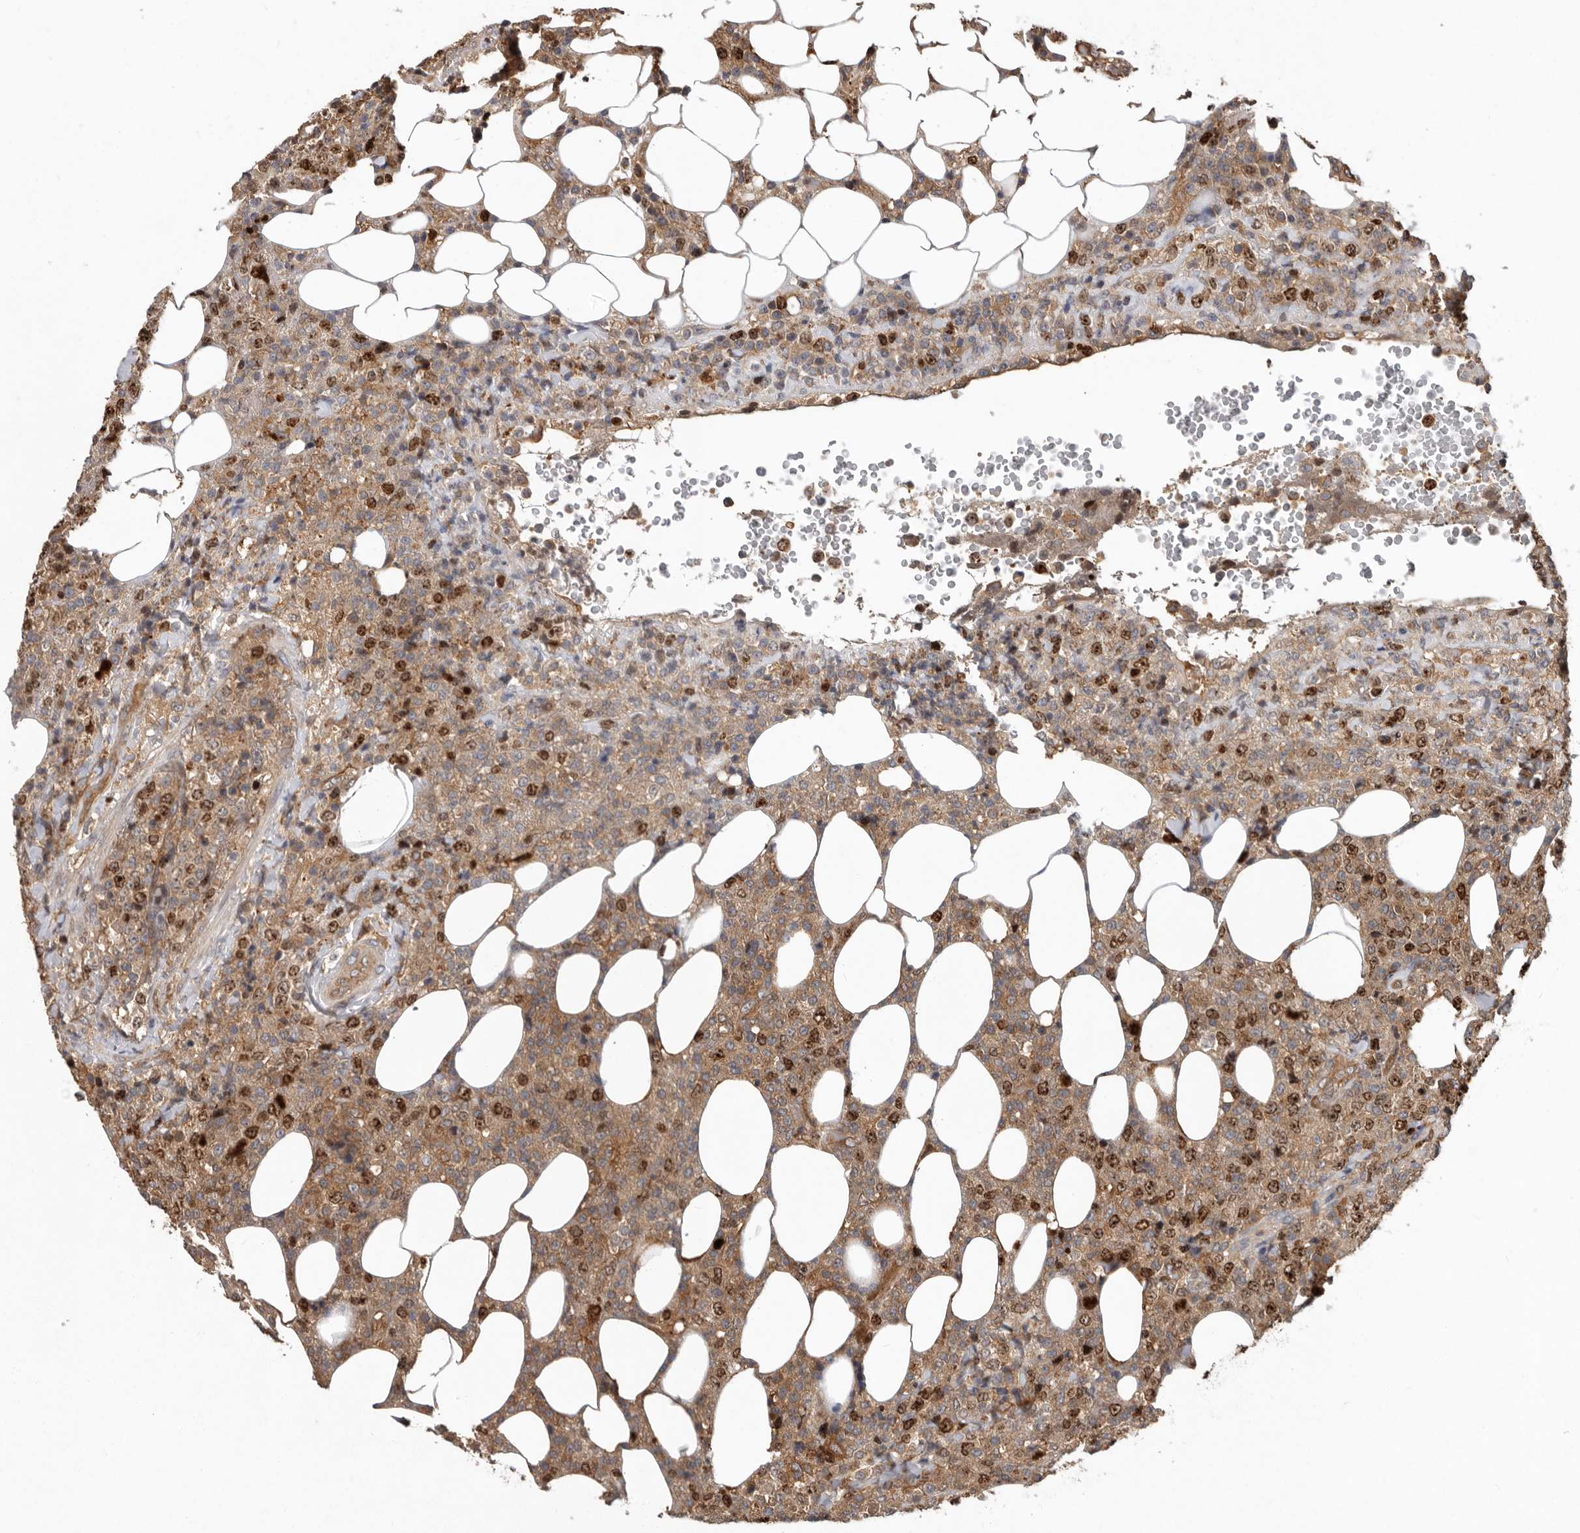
{"staining": {"intensity": "strong", "quantity": "25%-75%", "location": "nuclear"}, "tissue": "lymphoma", "cell_type": "Tumor cells", "image_type": "cancer", "snomed": [{"axis": "morphology", "description": "Malignant lymphoma, non-Hodgkin's type, High grade"}, {"axis": "topography", "description": "Lymph node"}], "caption": "This histopathology image reveals lymphoma stained with immunohistochemistry (IHC) to label a protein in brown. The nuclear of tumor cells show strong positivity for the protein. Nuclei are counter-stained blue.", "gene": "CDCA8", "patient": {"sex": "male", "age": 13}}